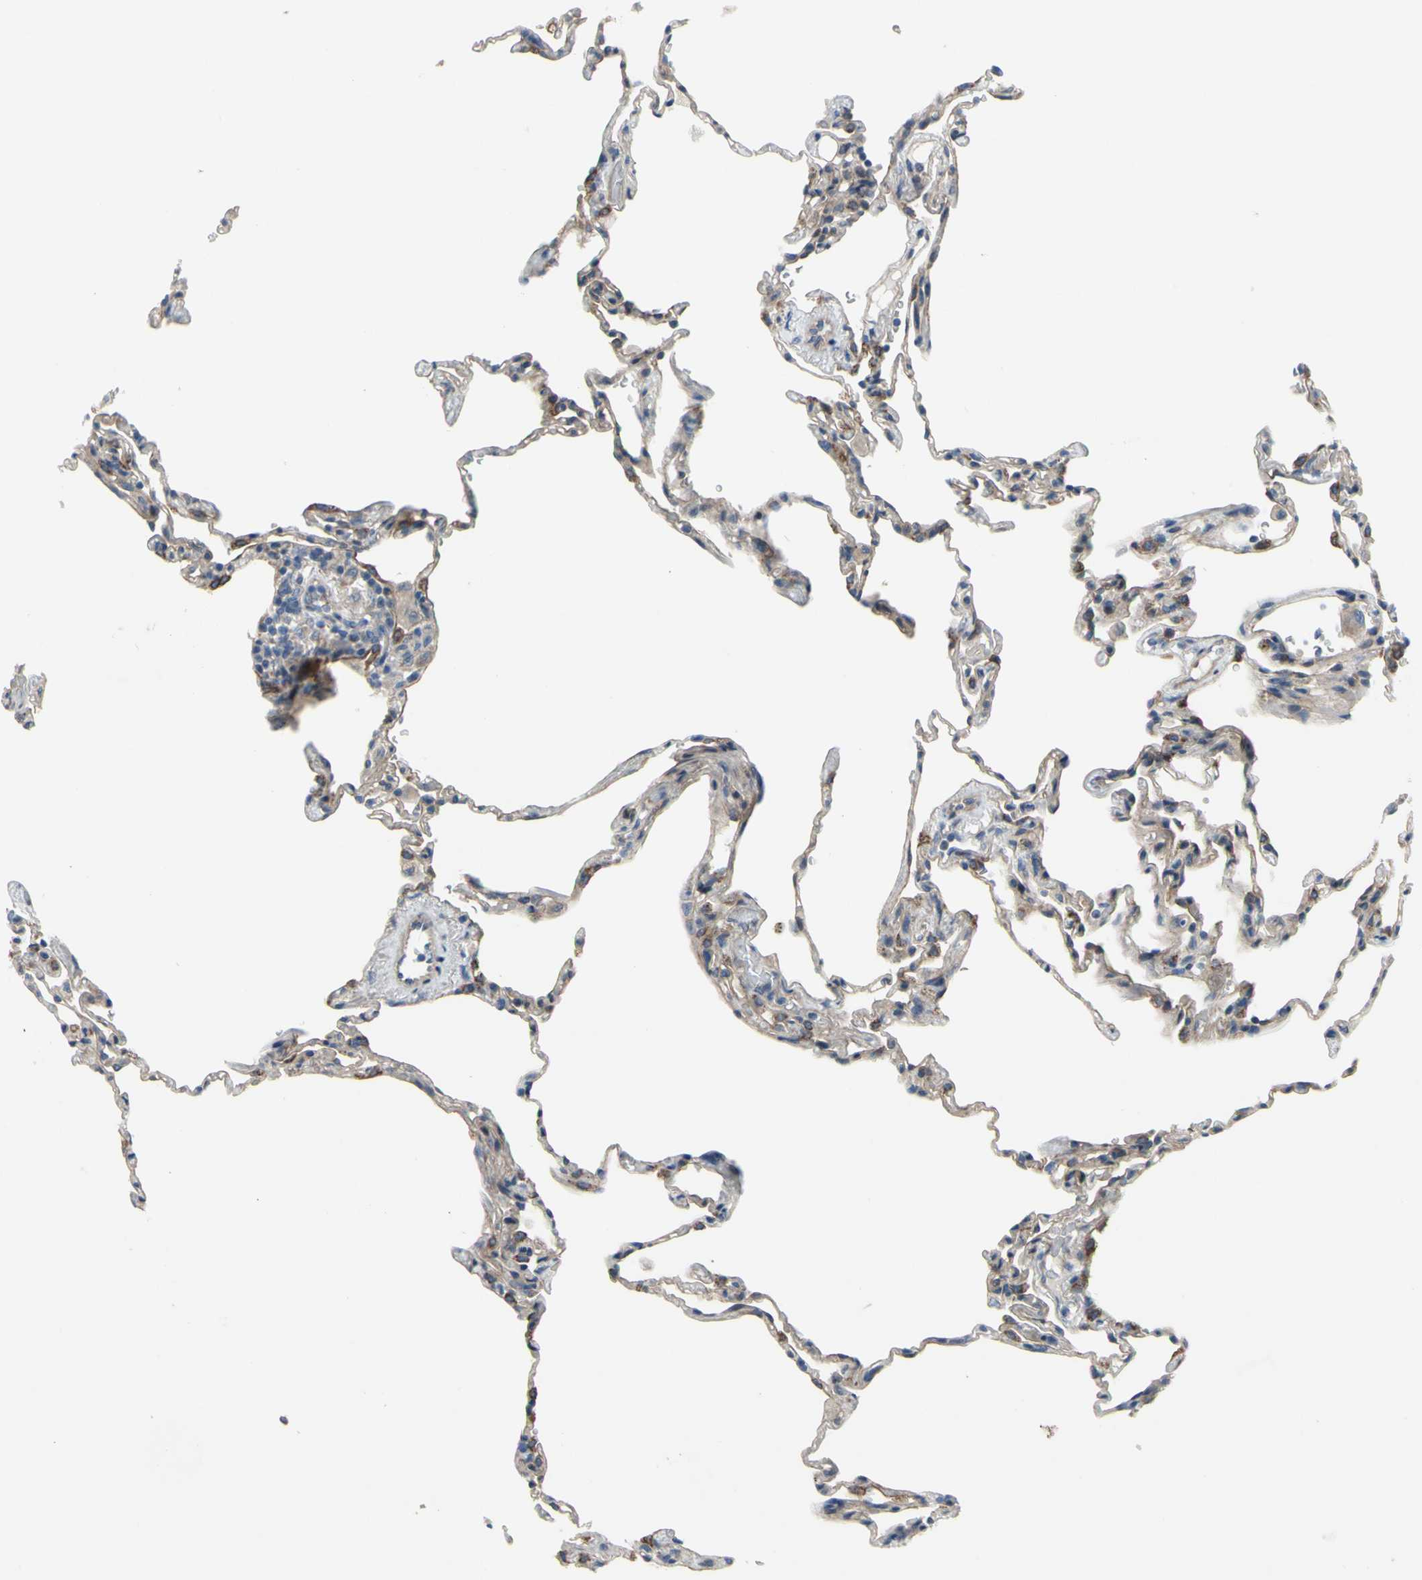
{"staining": {"intensity": "moderate", "quantity": "<25%", "location": "cytoplasmic/membranous"}, "tissue": "lung", "cell_type": "Alveolar cells", "image_type": "normal", "snomed": [{"axis": "morphology", "description": "Normal tissue, NOS"}, {"axis": "topography", "description": "Lung"}], "caption": "A high-resolution micrograph shows IHC staining of benign lung, which demonstrates moderate cytoplasmic/membranous positivity in approximately <25% of alveolar cells.", "gene": "GRAMD2B", "patient": {"sex": "male", "age": 59}}